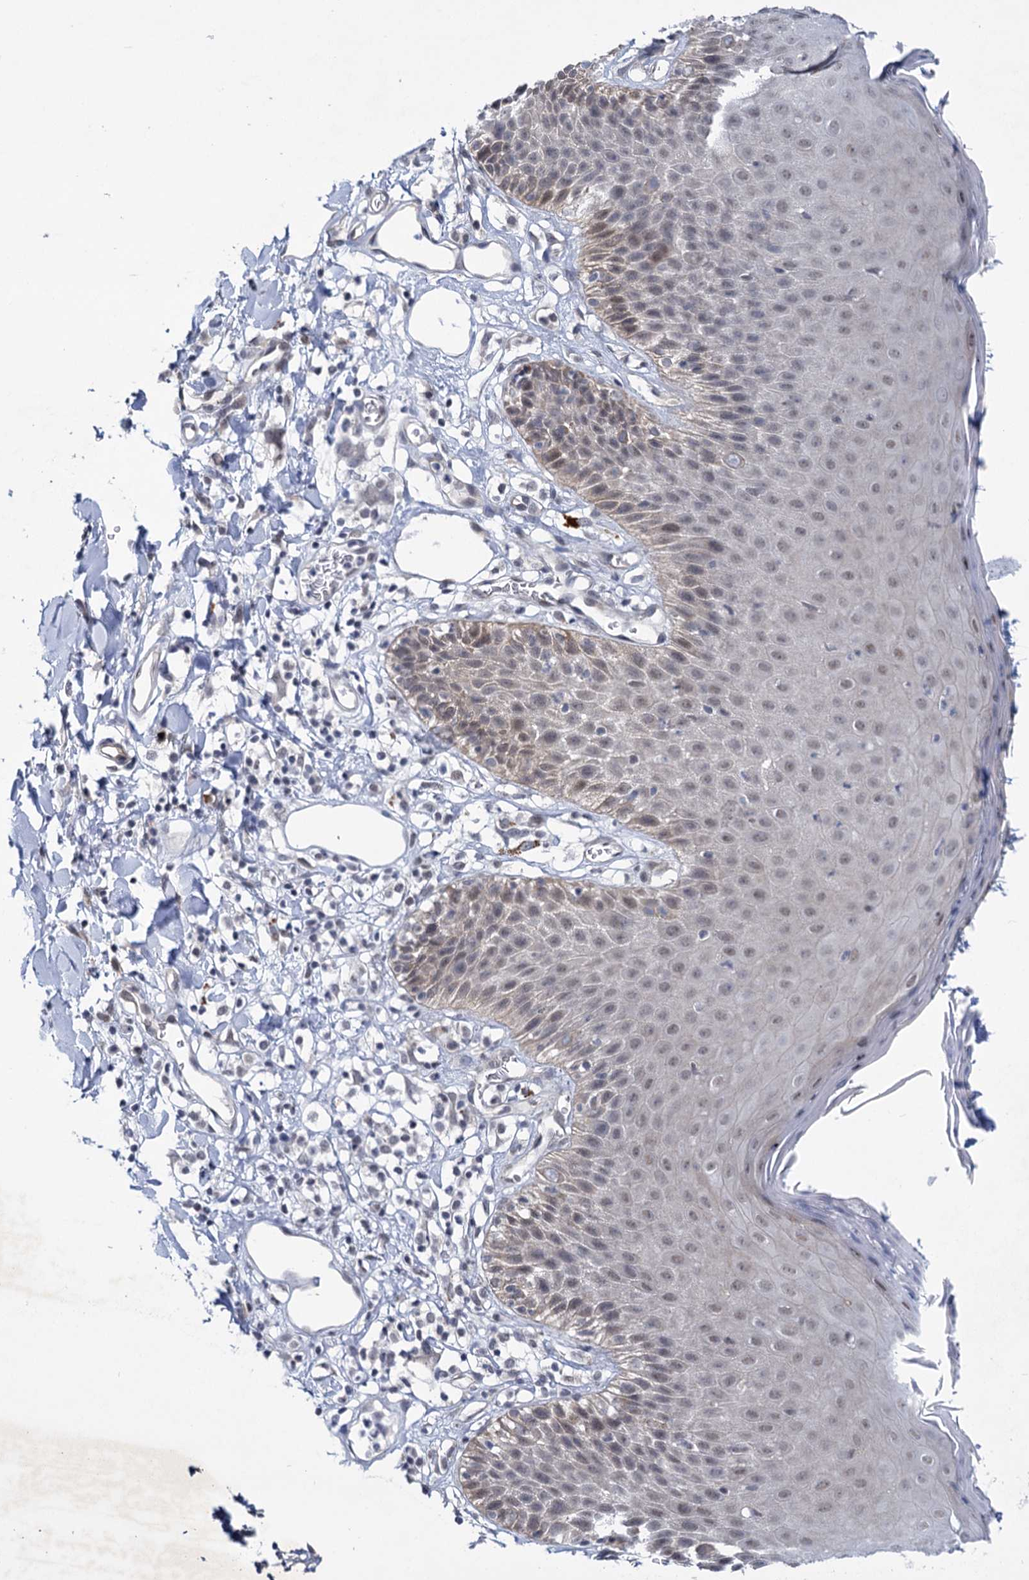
{"staining": {"intensity": "moderate", "quantity": "25%-75%", "location": "cytoplasmic/membranous,nuclear"}, "tissue": "skin", "cell_type": "Epidermal cells", "image_type": "normal", "snomed": [{"axis": "morphology", "description": "Normal tissue, NOS"}, {"axis": "topography", "description": "Vulva"}], "caption": "Brown immunohistochemical staining in benign skin exhibits moderate cytoplasmic/membranous,nuclear expression in approximately 25%-75% of epidermal cells.", "gene": "MBLAC2", "patient": {"sex": "female", "age": 68}}